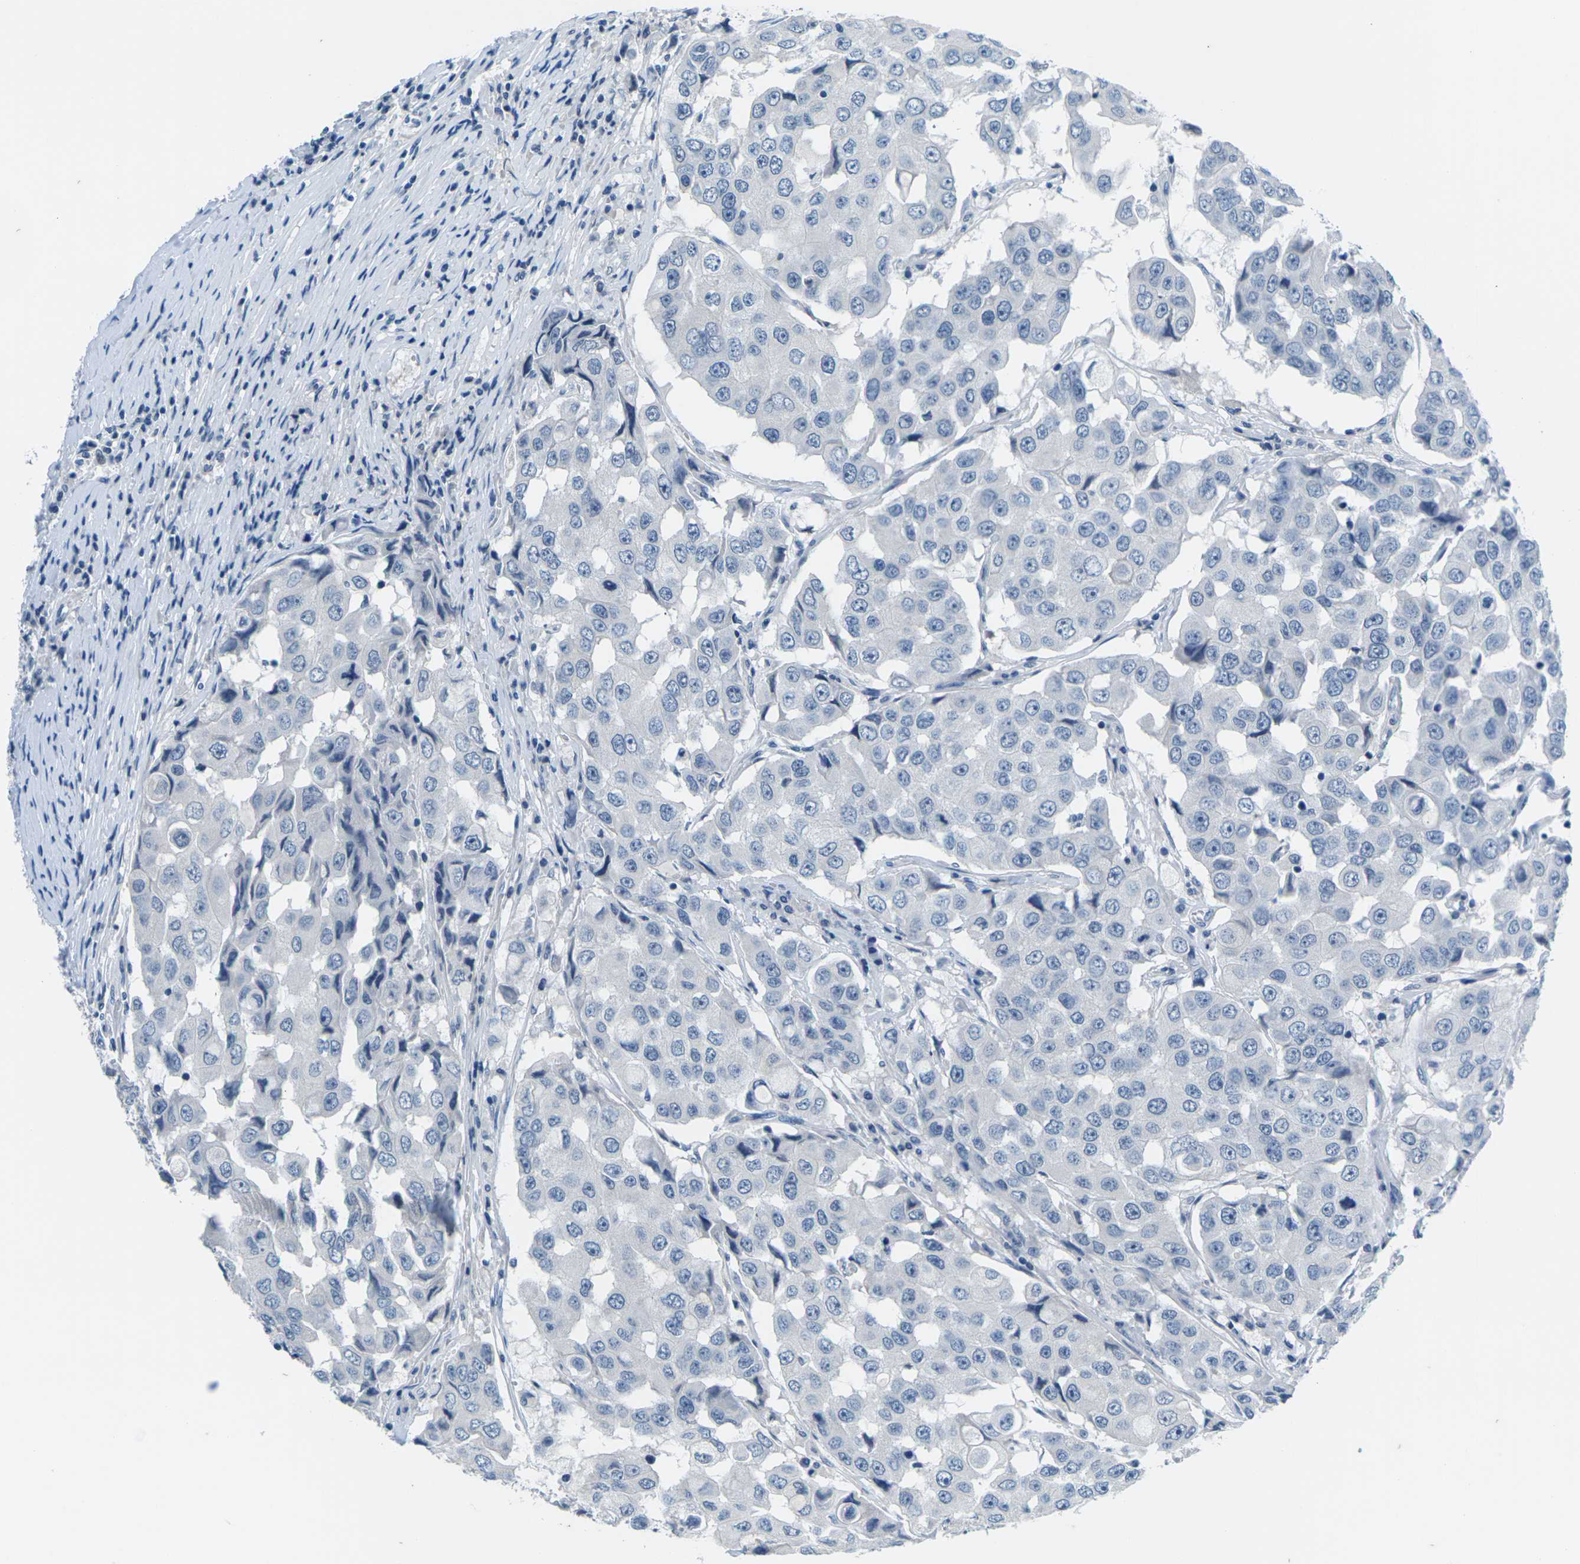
{"staining": {"intensity": "negative", "quantity": "none", "location": "none"}, "tissue": "breast cancer", "cell_type": "Tumor cells", "image_type": "cancer", "snomed": [{"axis": "morphology", "description": "Duct carcinoma"}, {"axis": "topography", "description": "Breast"}], "caption": "Protein analysis of breast intraductal carcinoma displays no significant staining in tumor cells.", "gene": "UMOD", "patient": {"sex": "female", "age": 27}}